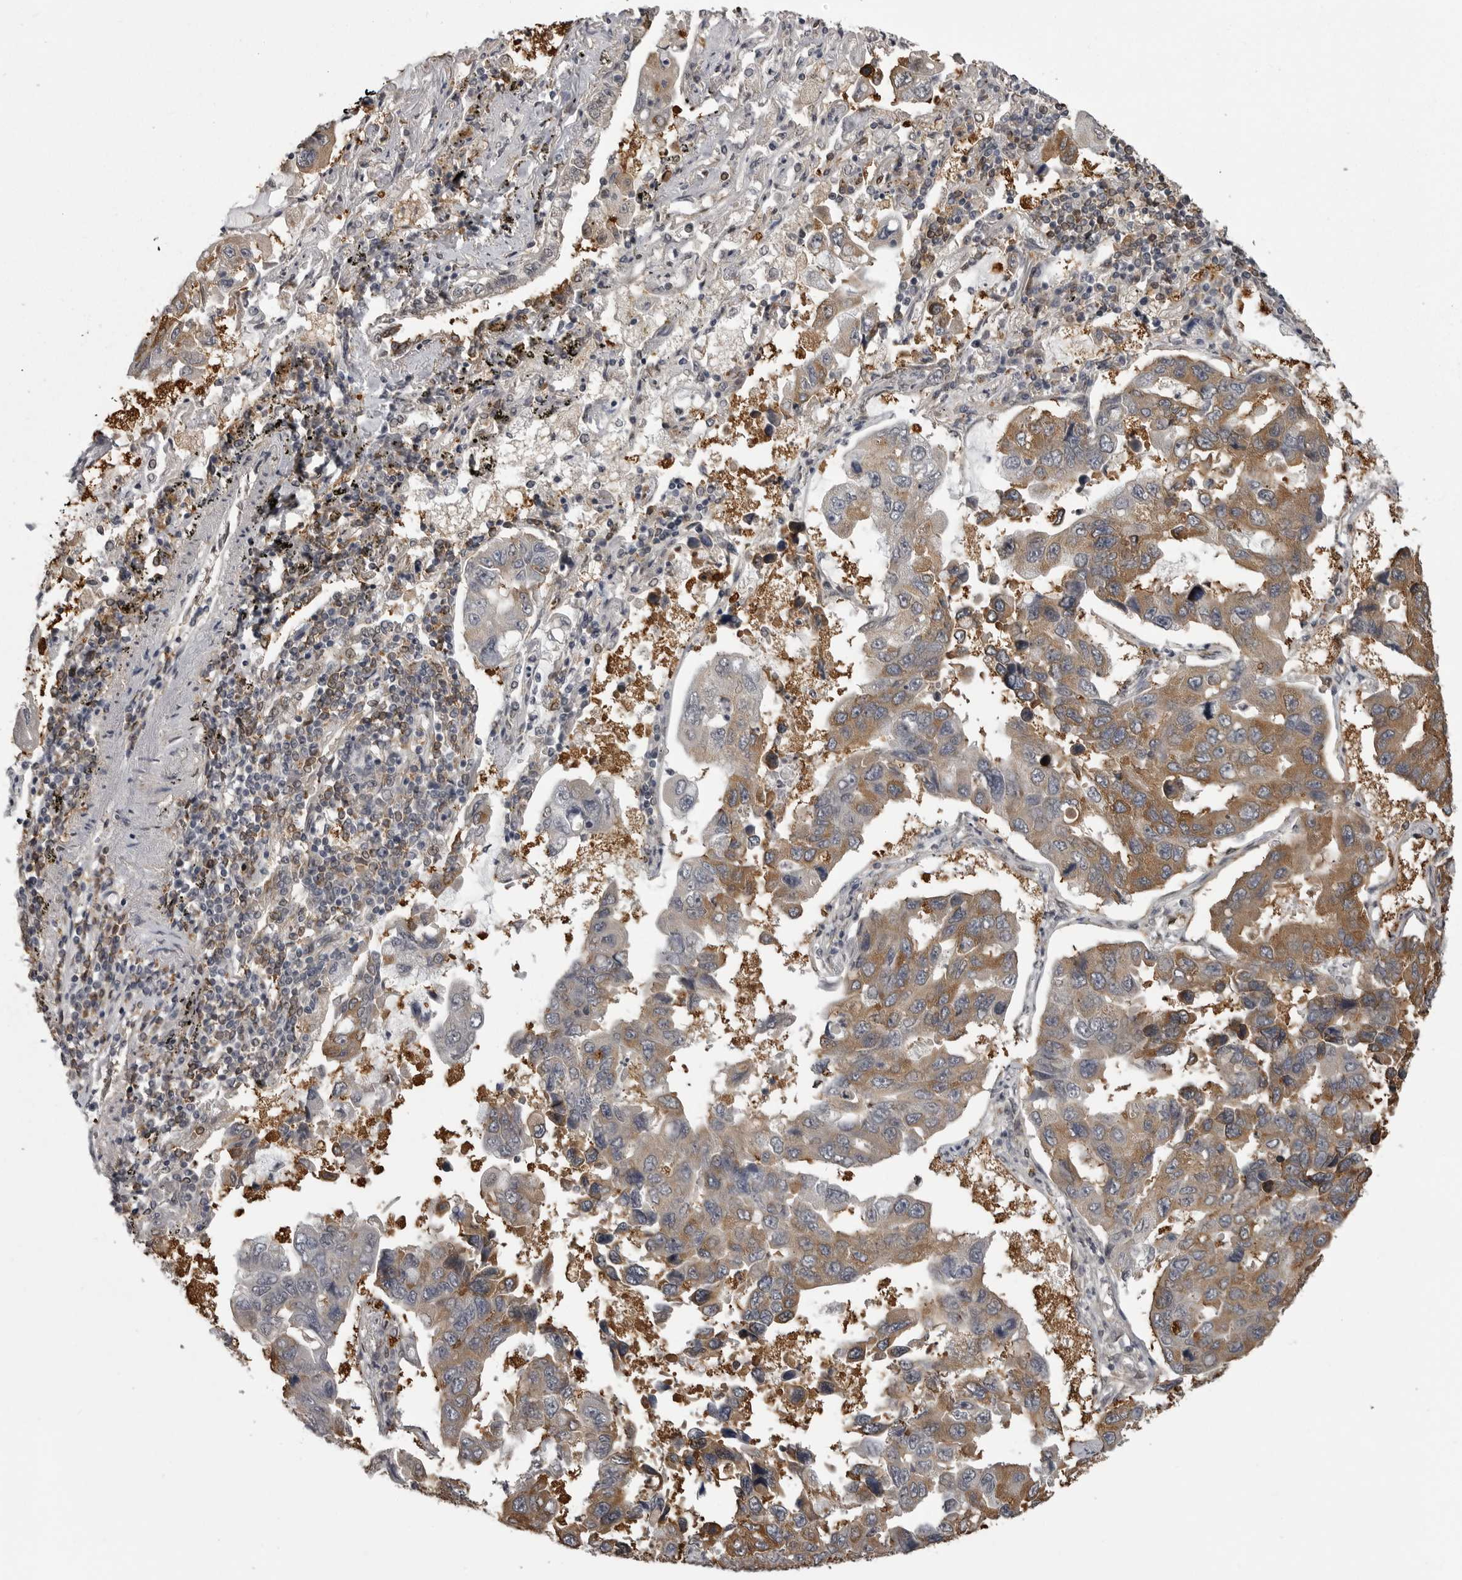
{"staining": {"intensity": "moderate", "quantity": "25%-75%", "location": "cytoplasmic/membranous"}, "tissue": "lung cancer", "cell_type": "Tumor cells", "image_type": "cancer", "snomed": [{"axis": "morphology", "description": "Adenocarcinoma, NOS"}, {"axis": "topography", "description": "Lung"}], "caption": "Immunohistochemistry (IHC) of lung cancer (adenocarcinoma) exhibits medium levels of moderate cytoplasmic/membranous positivity in about 25%-75% of tumor cells. (Brightfield microscopy of DAB IHC at high magnification).", "gene": "SNX16", "patient": {"sex": "male", "age": 64}}